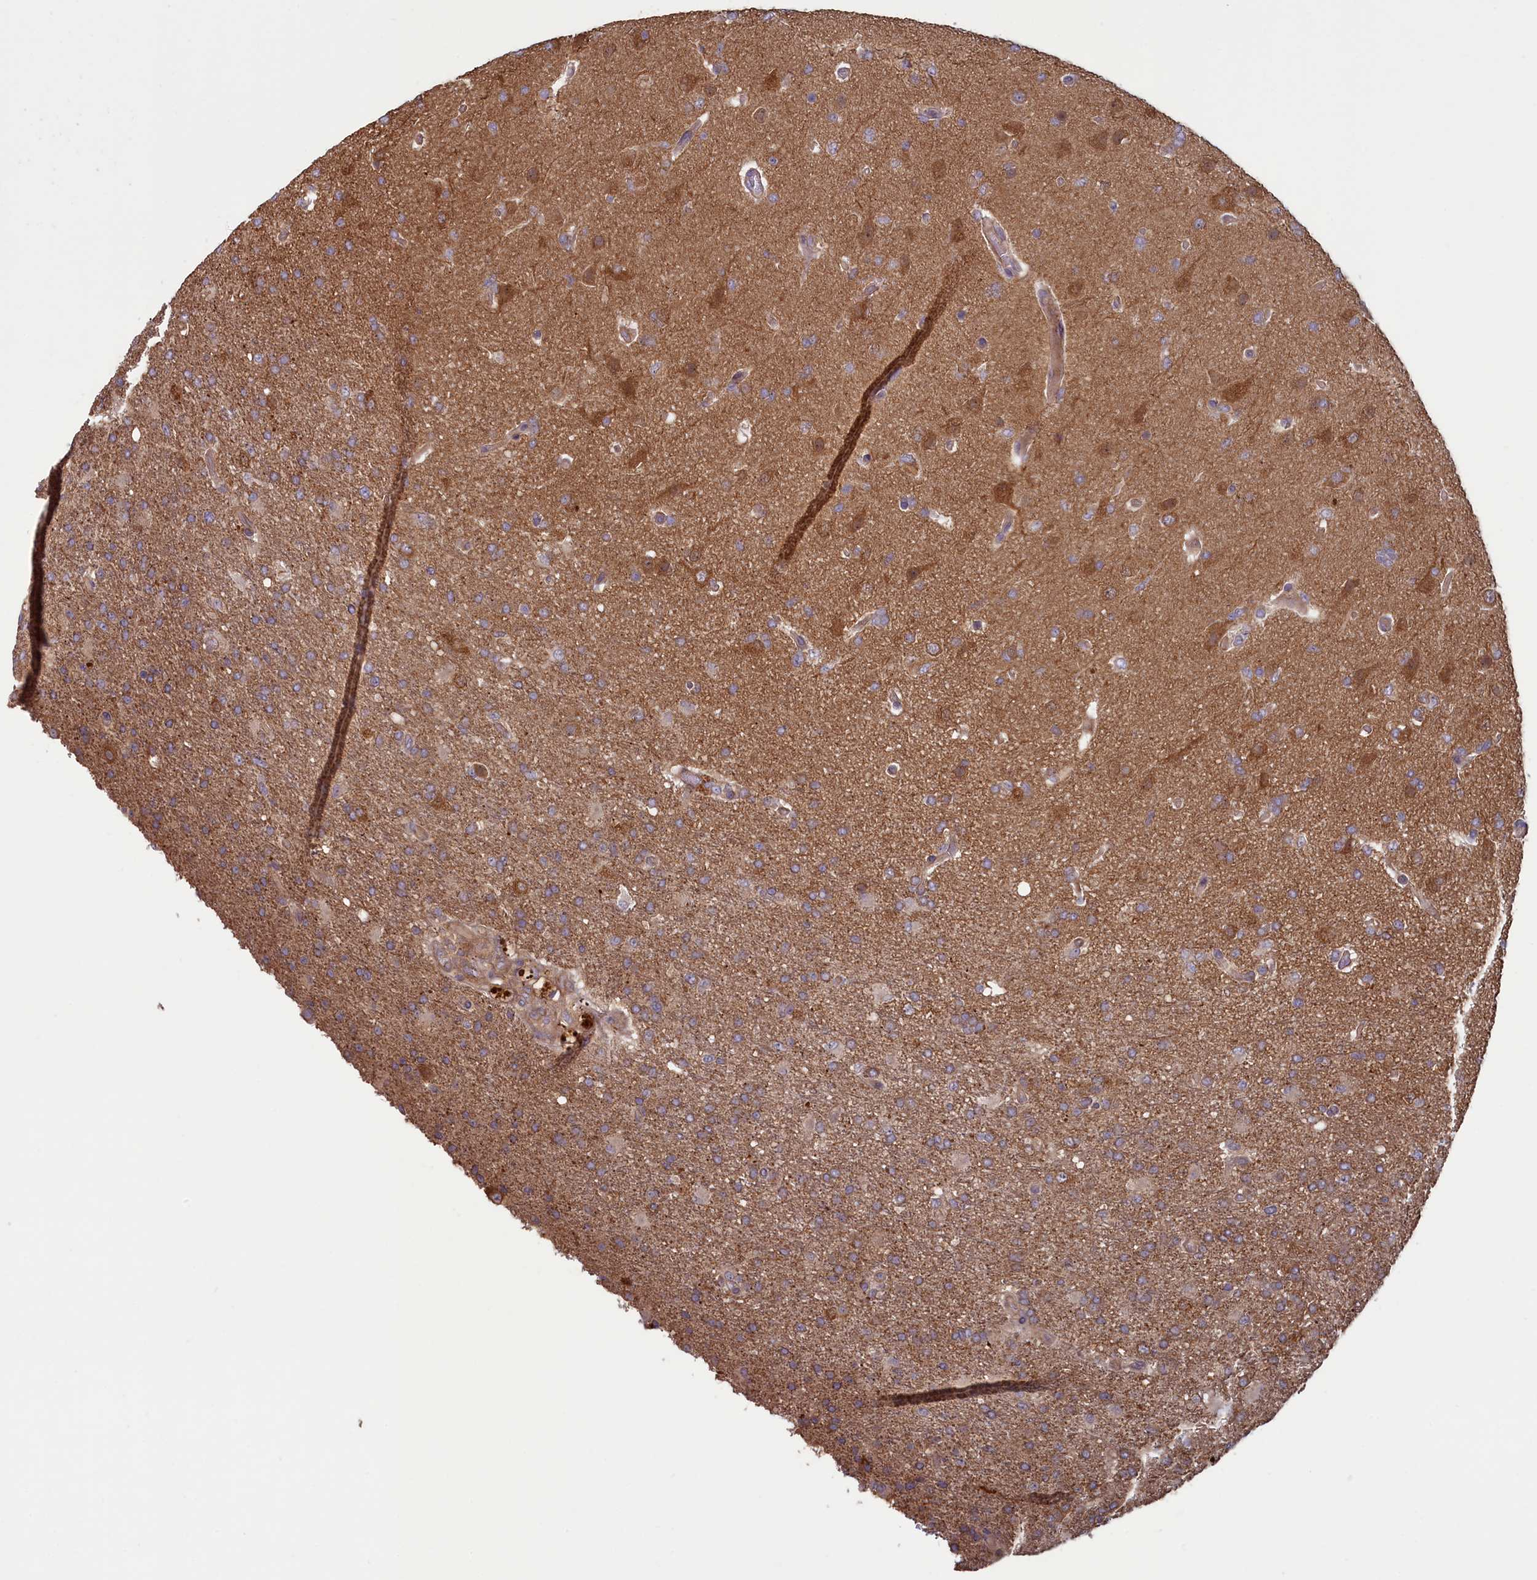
{"staining": {"intensity": "weak", "quantity": "25%-75%", "location": "cytoplasmic/membranous"}, "tissue": "glioma", "cell_type": "Tumor cells", "image_type": "cancer", "snomed": [{"axis": "morphology", "description": "Glioma, malignant, High grade"}, {"axis": "topography", "description": "Brain"}], "caption": "Glioma tissue displays weak cytoplasmic/membranous expression in approximately 25%-75% of tumor cells, visualized by immunohistochemistry.", "gene": "CIAO2B", "patient": {"sex": "female", "age": 74}}